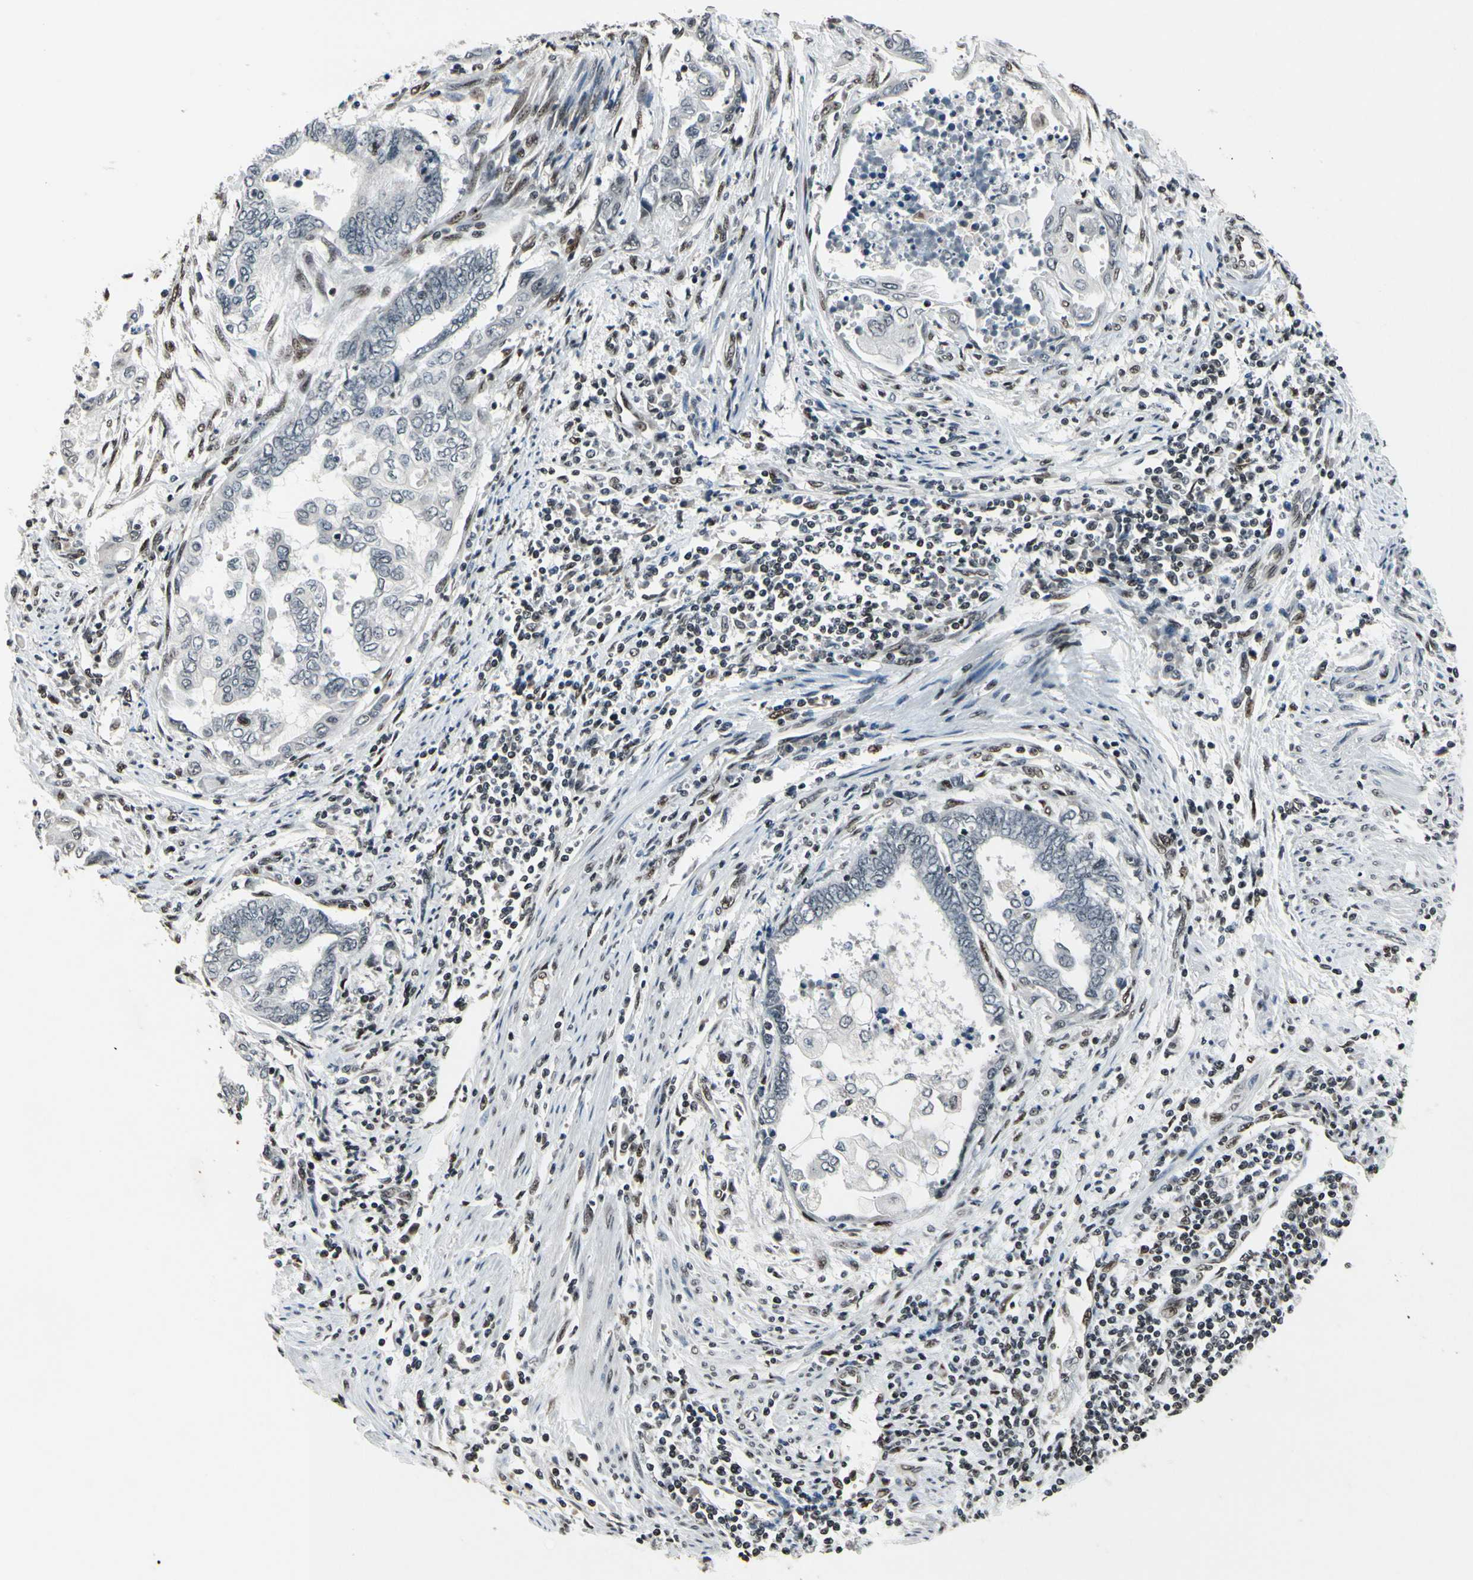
{"staining": {"intensity": "negative", "quantity": "none", "location": "none"}, "tissue": "endometrial cancer", "cell_type": "Tumor cells", "image_type": "cancer", "snomed": [{"axis": "morphology", "description": "Adenocarcinoma, NOS"}, {"axis": "topography", "description": "Uterus"}, {"axis": "topography", "description": "Endometrium"}], "caption": "A high-resolution photomicrograph shows immunohistochemistry (IHC) staining of endometrial cancer, which reveals no significant expression in tumor cells.", "gene": "RECQL", "patient": {"sex": "female", "age": 70}}